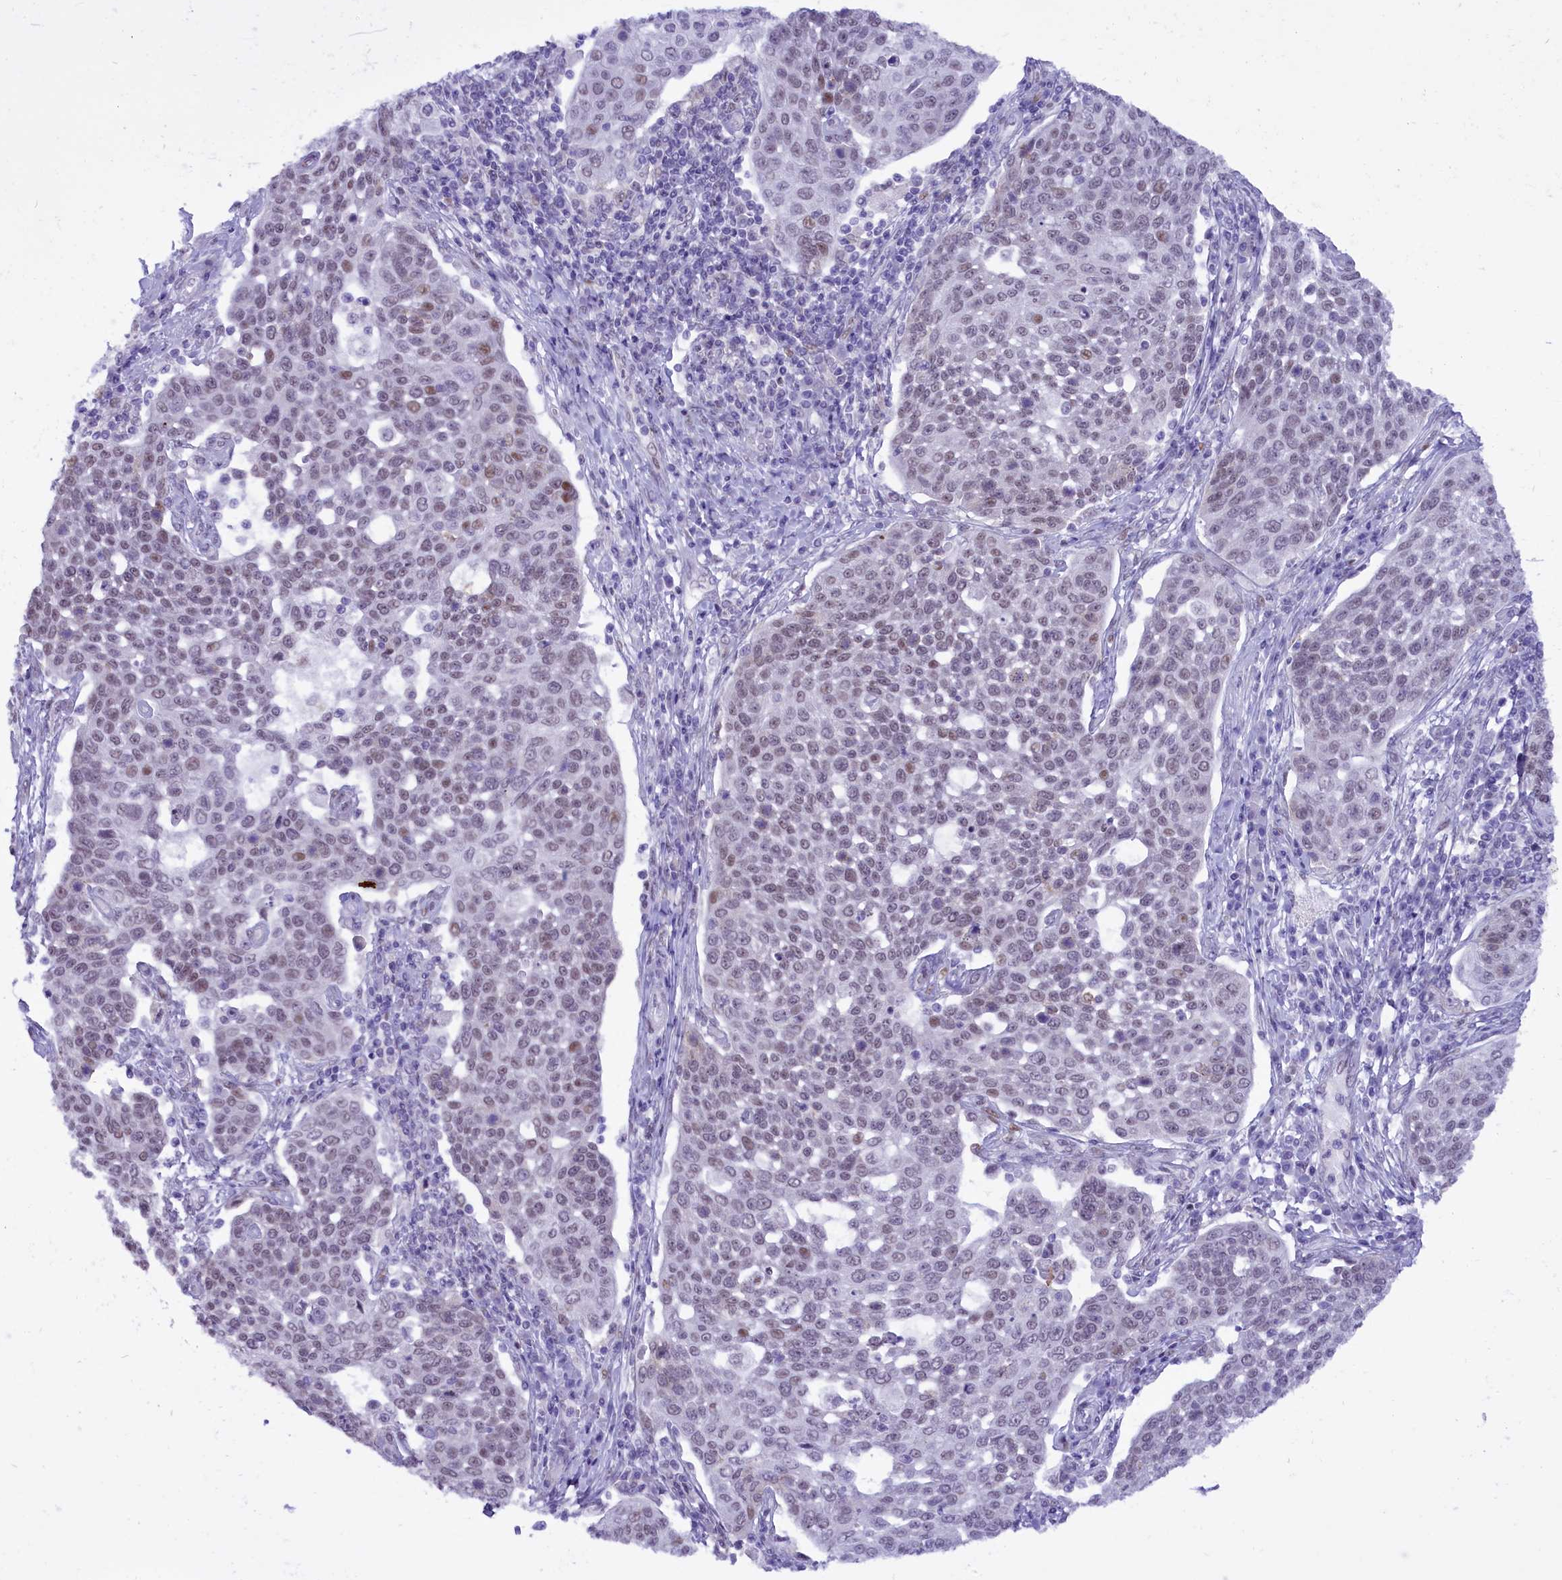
{"staining": {"intensity": "weak", "quantity": "<25%", "location": "nuclear"}, "tissue": "cervical cancer", "cell_type": "Tumor cells", "image_type": "cancer", "snomed": [{"axis": "morphology", "description": "Squamous cell carcinoma, NOS"}, {"axis": "topography", "description": "Cervix"}], "caption": "A photomicrograph of human squamous cell carcinoma (cervical) is negative for staining in tumor cells.", "gene": "RPS6KB1", "patient": {"sex": "female", "age": 34}}